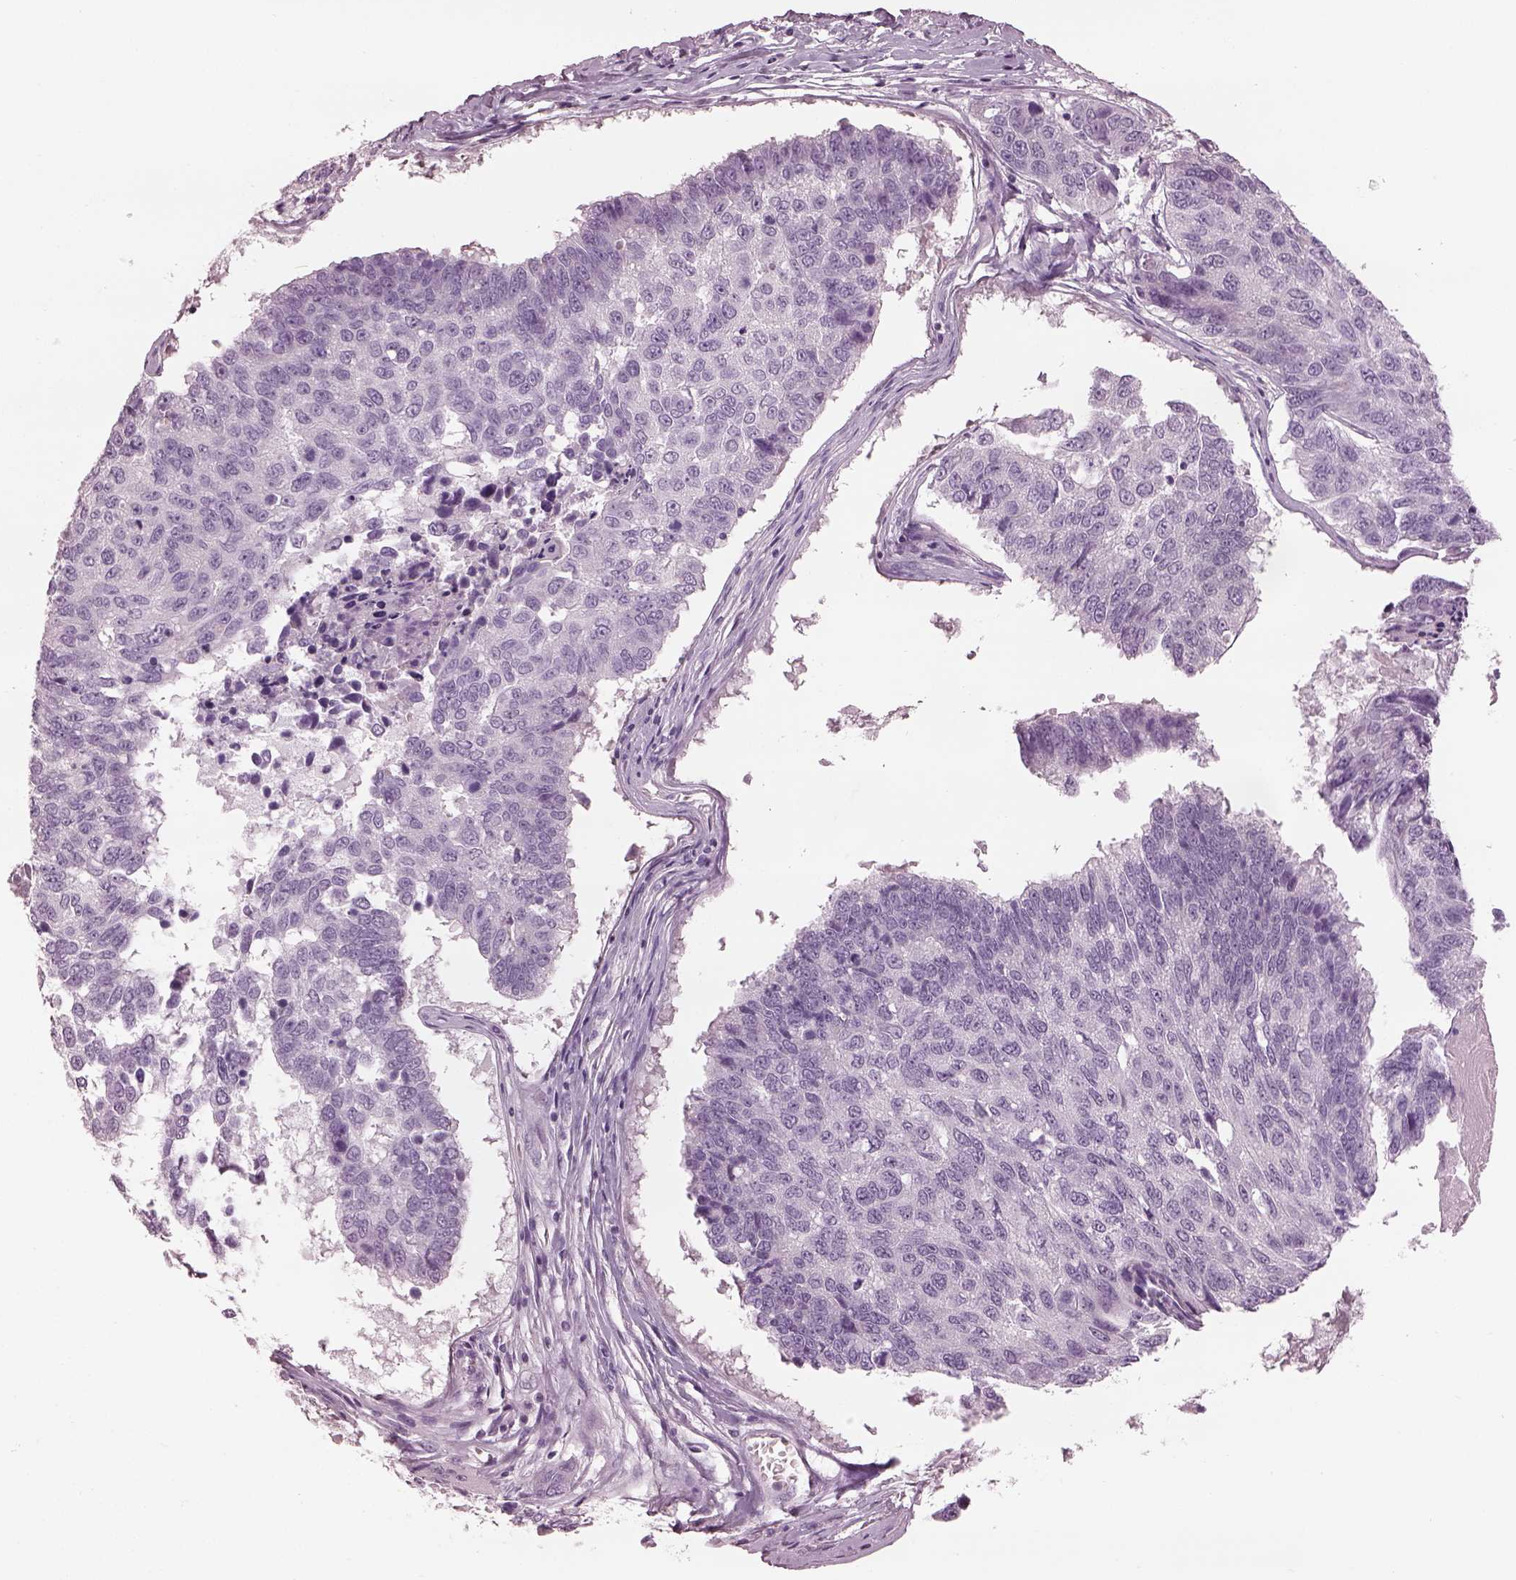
{"staining": {"intensity": "negative", "quantity": "none", "location": "none"}, "tissue": "lung cancer", "cell_type": "Tumor cells", "image_type": "cancer", "snomed": [{"axis": "morphology", "description": "Squamous cell carcinoma, NOS"}, {"axis": "topography", "description": "Lung"}], "caption": "The histopathology image exhibits no significant staining in tumor cells of squamous cell carcinoma (lung).", "gene": "PACRG", "patient": {"sex": "male", "age": 73}}